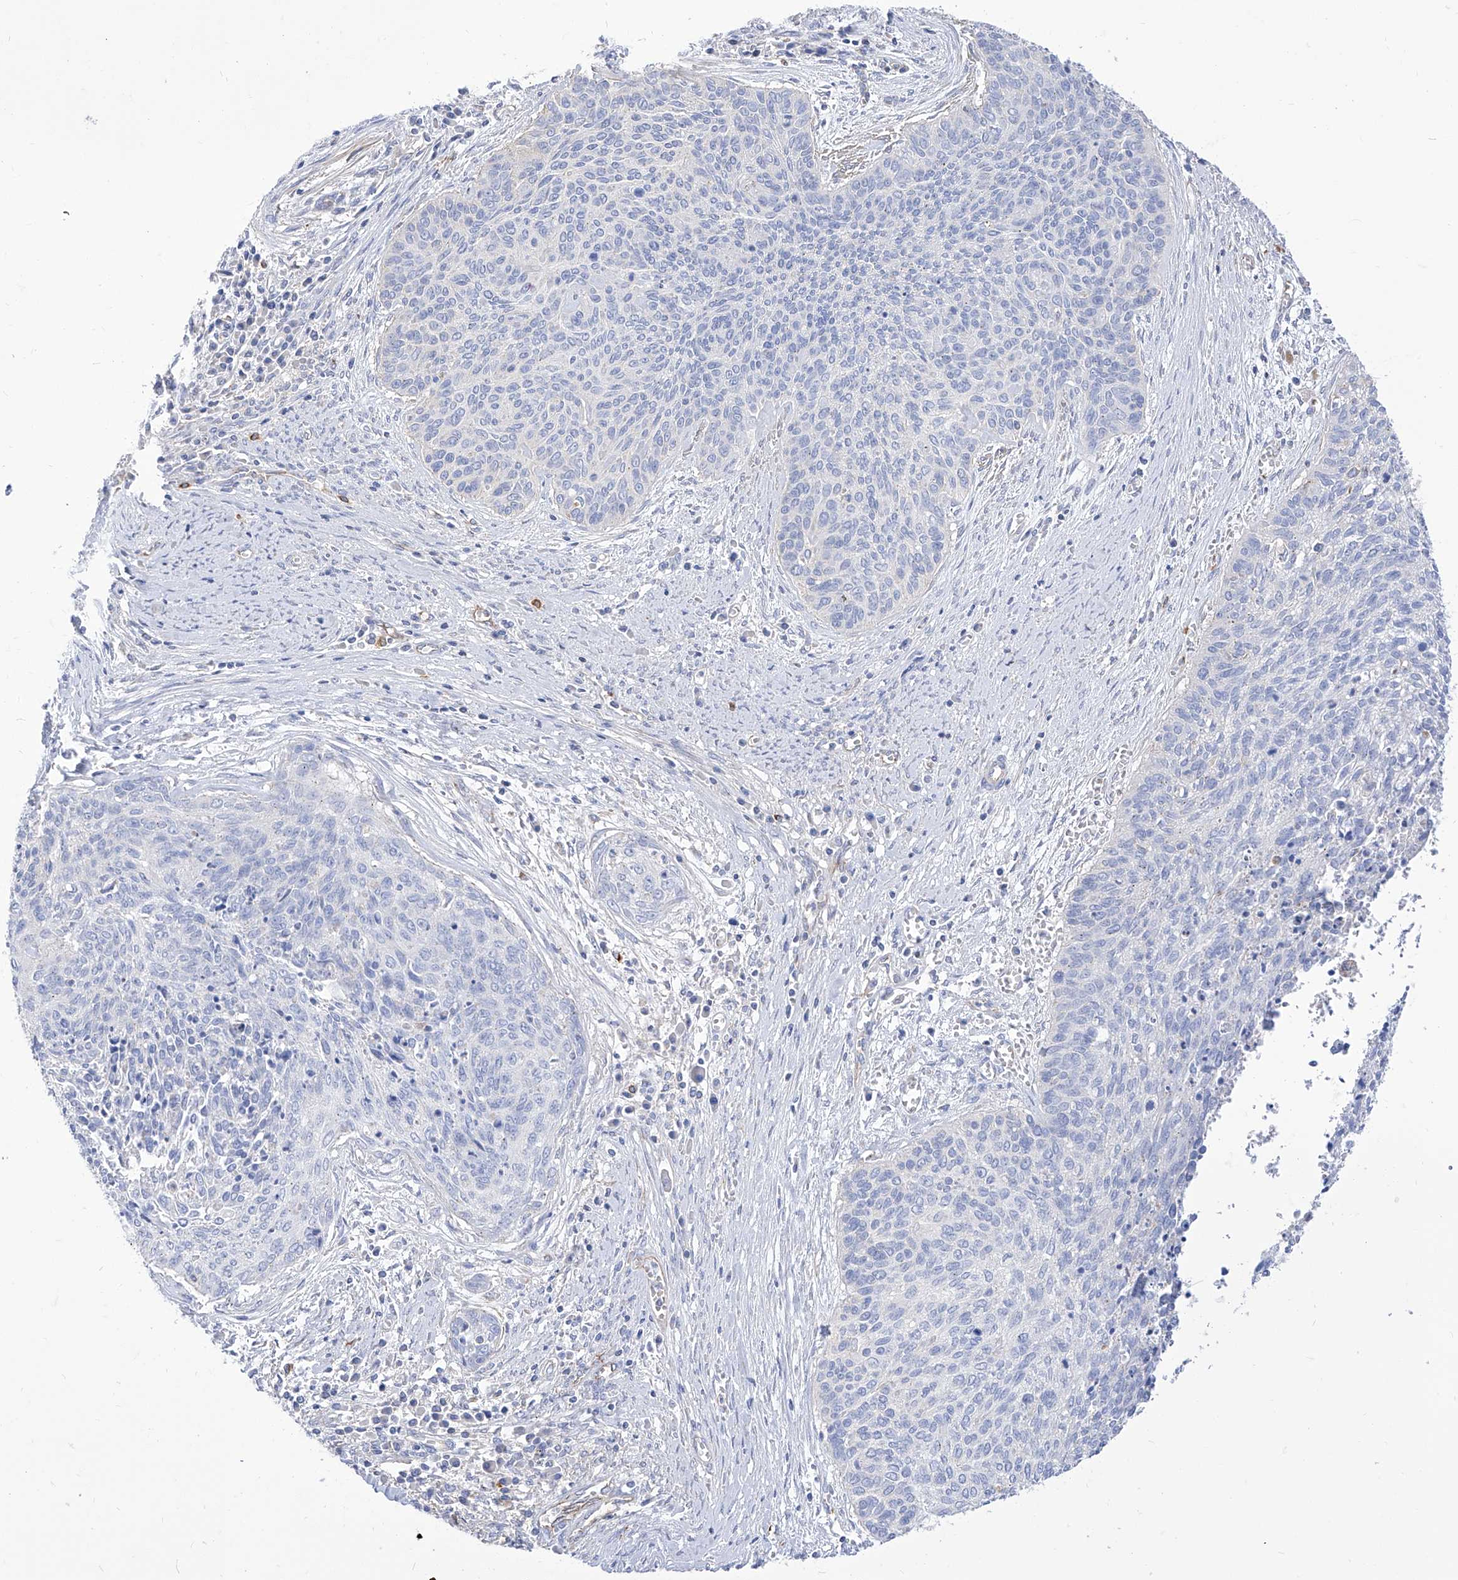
{"staining": {"intensity": "negative", "quantity": "none", "location": "none"}, "tissue": "cervical cancer", "cell_type": "Tumor cells", "image_type": "cancer", "snomed": [{"axis": "morphology", "description": "Squamous cell carcinoma, NOS"}, {"axis": "topography", "description": "Cervix"}], "caption": "High magnification brightfield microscopy of cervical cancer (squamous cell carcinoma) stained with DAB (3,3'-diaminobenzidine) (brown) and counterstained with hematoxylin (blue): tumor cells show no significant positivity.", "gene": "C1orf74", "patient": {"sex": "female", "age": 55}}